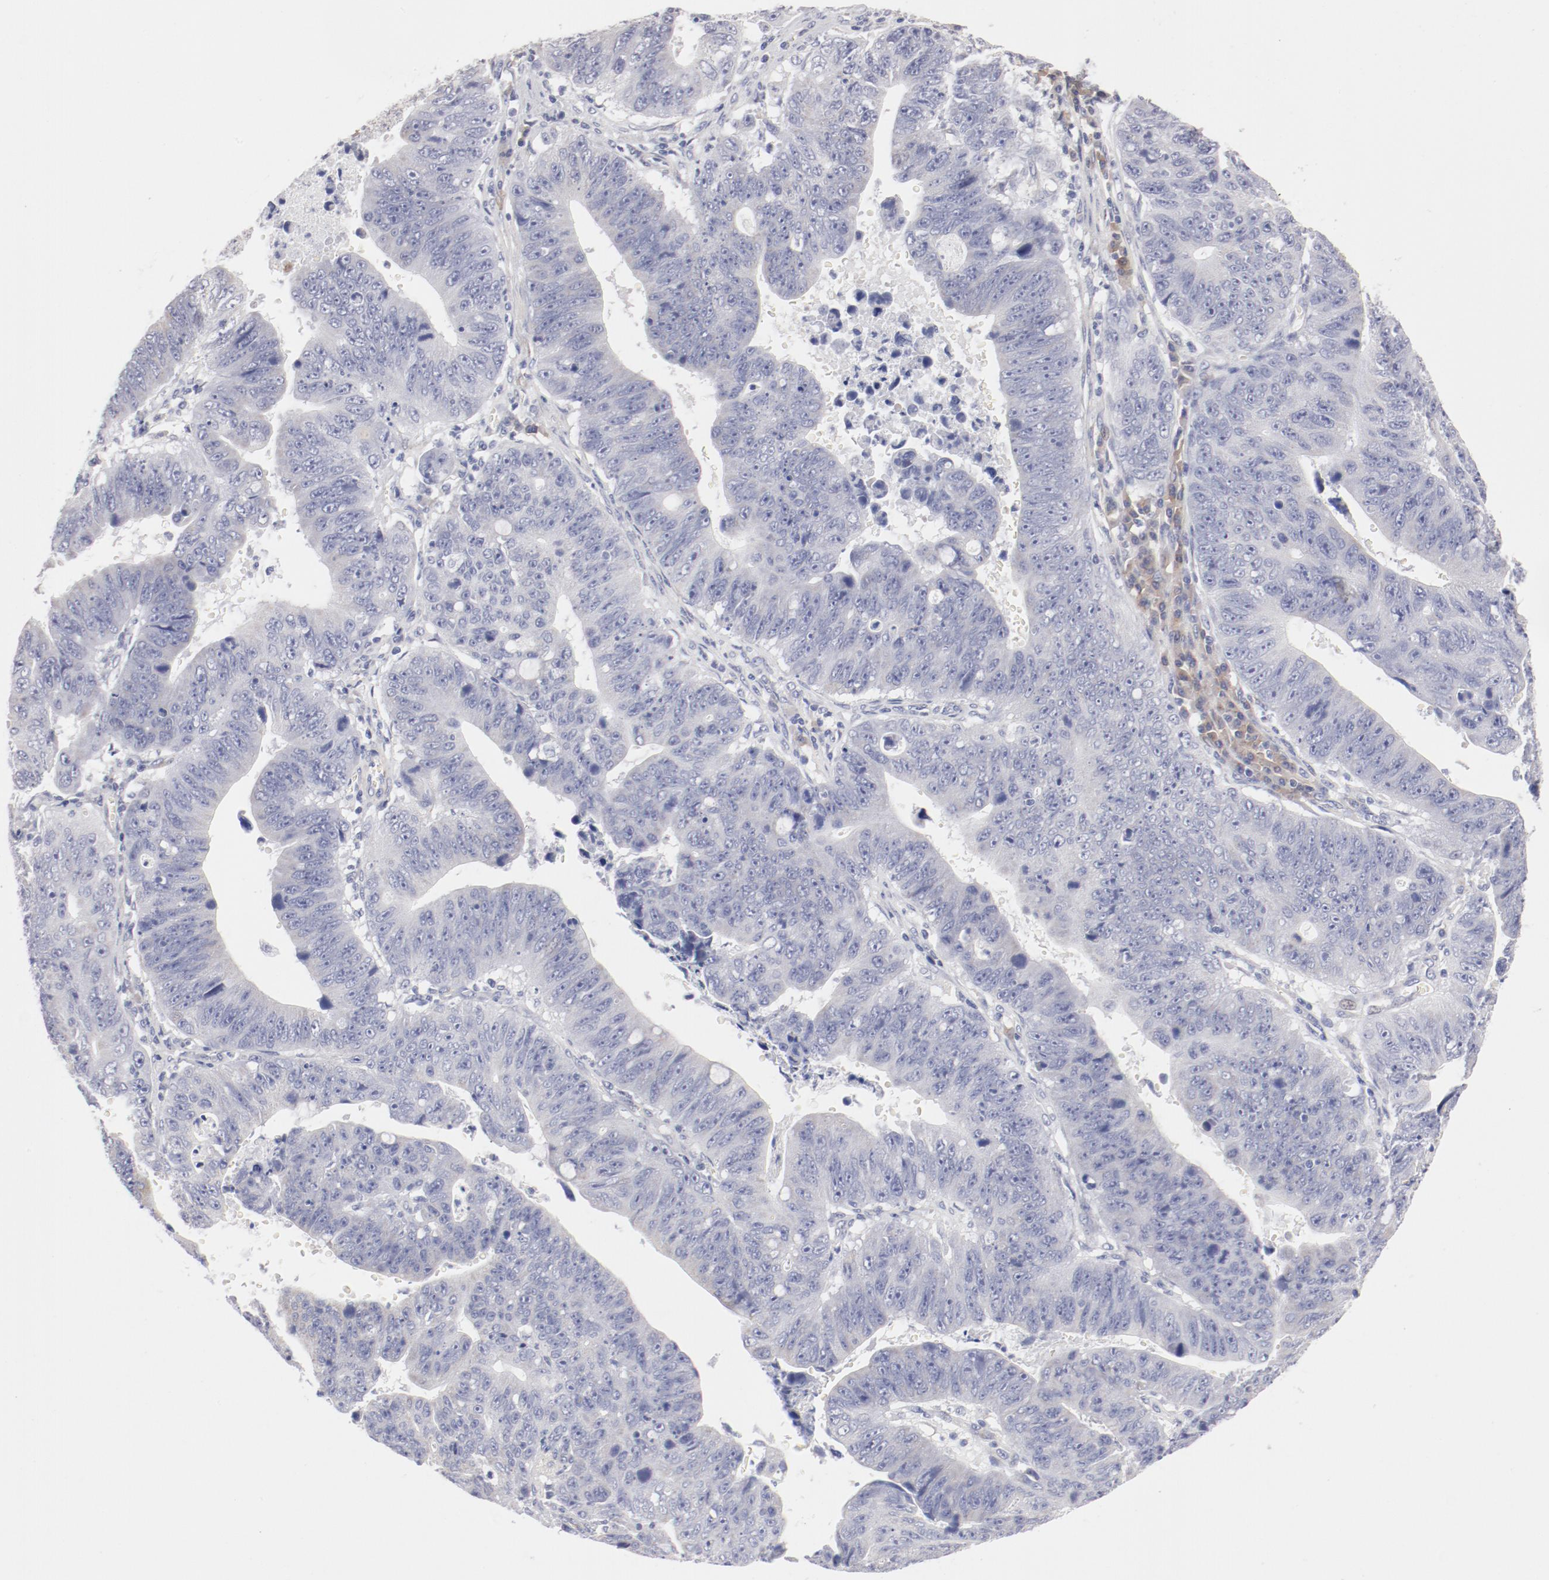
{"staining": {"intensity": "negative", "quantity": "none", "location": "none"}, "tissue": "stomach cancer", "cell_type": "Tumor cells", "image_type": "cancer", "snomed": [{"axis": "morphology", "description": "Adenocarcinoma, NOS"}, {"axis": "topography", "description": "Stomach"}], "caption": "Stomach cancer (adenocarcinoma) stained for a protein using immunohistochemistry displays no staining tumor cells.", "gene": "LAX1", "patient": {"sex": "male", "age": 59}}